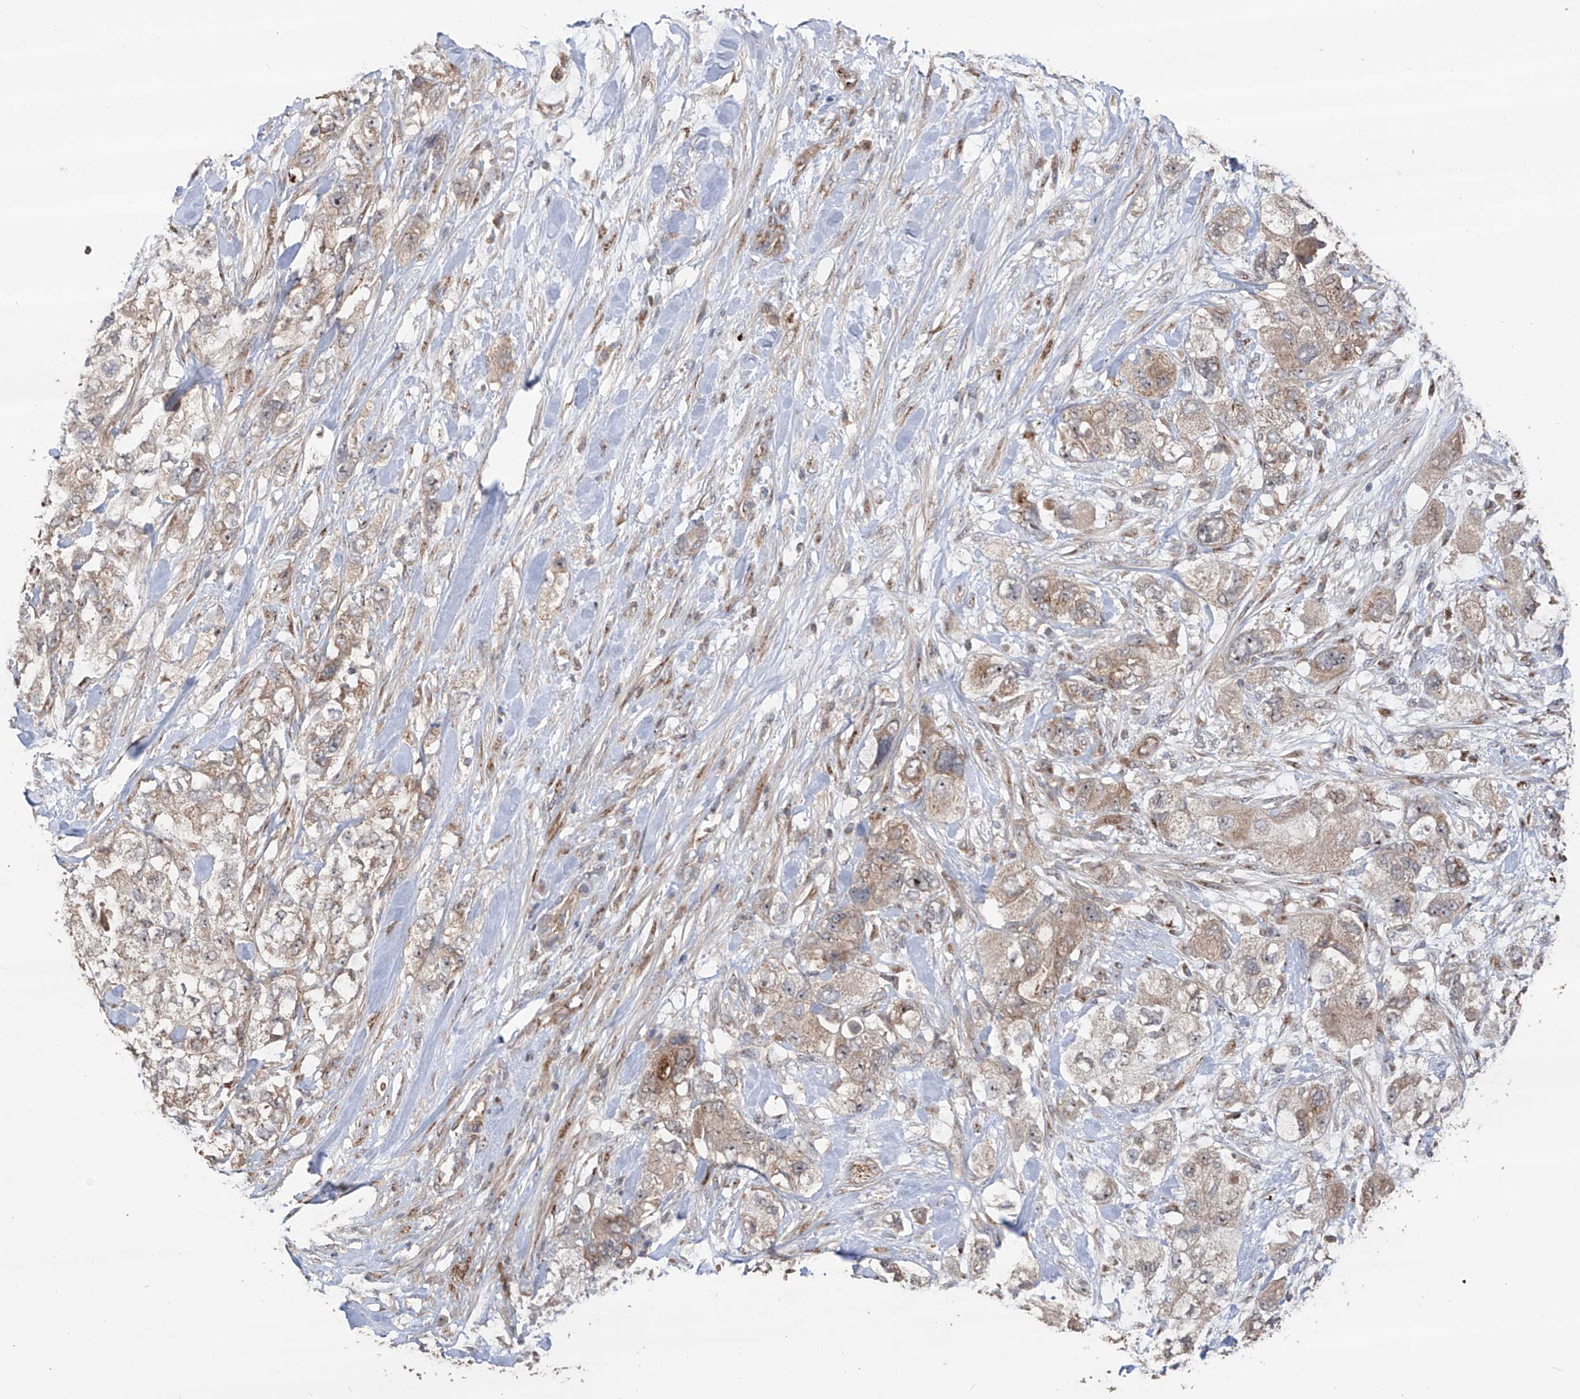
{"staining": {"intensity": "weak", "quantity": ">75%", "location": "cytoplasmic/membranous"}, "tissue": "pancreatic cancer", "cell_type": "Tumor cells", "image_type": "cancer", "snomed": [{"axis": "morphology", "description": "Adenocarcinoma, NOS"}, {"axis": "topography", "description": "Pancreas"}], "caption": "Brown immunohistochemical staining in human adenocarcinoma (pancreatic) demonstrates weak cytoplasmic/membranous expression in about >75% of tumor cells. The staining is performed using DAB brown chromogen to label protein expression. The nuclei are counter-stained blue using hematoxylin.", "gene": "EDN1", "patient": {"sex": "female", "age": 73}}